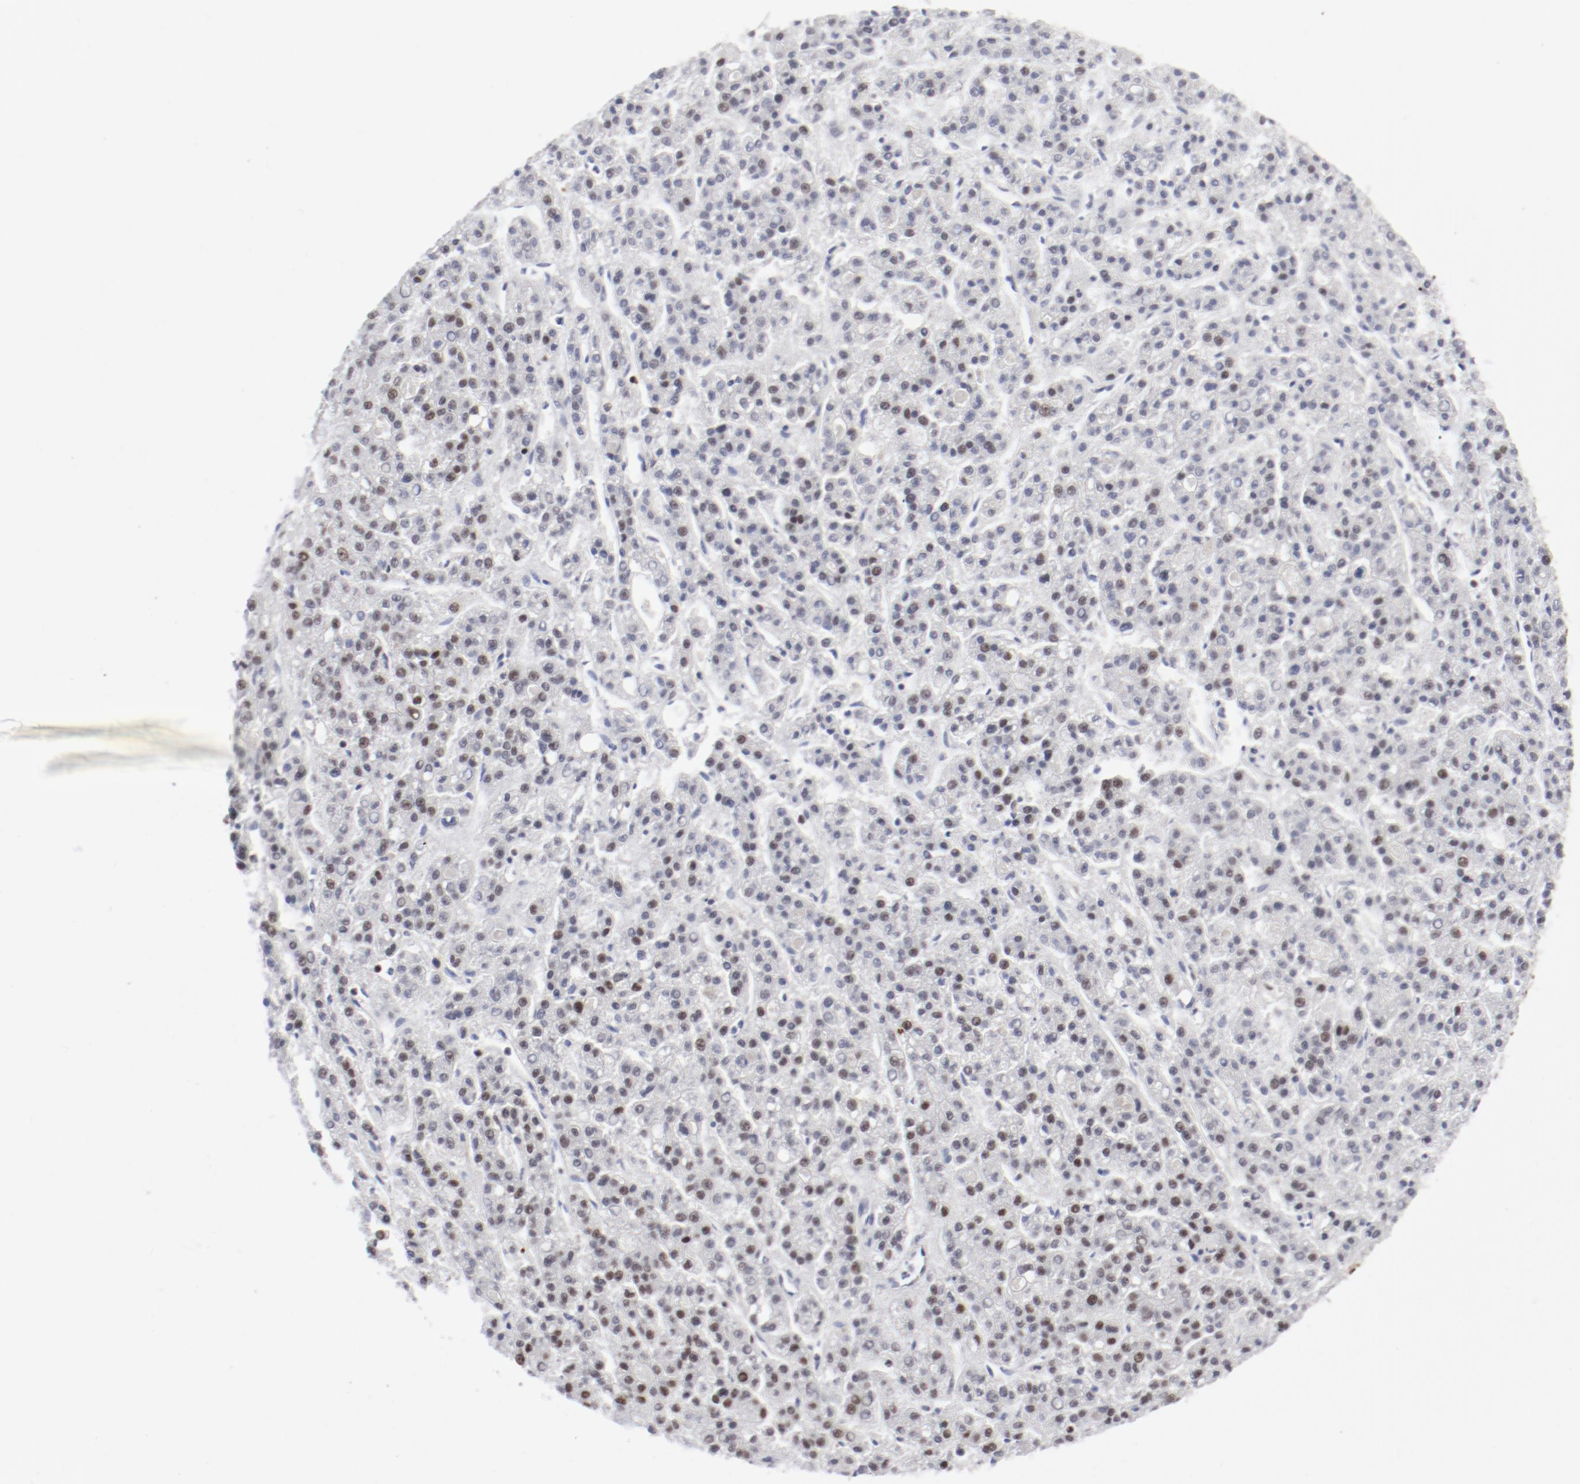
{"staining": {"intensity": "moderate", "quantity": ">75%", "location": "nuclear"}, "tissue": "liver cancer", "cell_type": "Tumor cells", "image_type": "cancer", "snomed": [{"axis": "morphology", "description": "Carcinoma, Hepatocellular, NOS"}, {"axis": "topography", "description": "Liver"}], "caption": "DAB (3,3'-diaminobenzidine) immunohistochemical staining of liver cancer (hepatocellular carcinoma) exhibits moderate nuclear protein expression in approximately >75% of tumor cells. The protein is stained brown, and the nuclei are stained in blue (DAB (3,3'-diaminobenzidine) IHC with brightfield microscopy, high magnification).", "gene": "SMARCC2", "patient": {"sex": "male", "age": 70}}